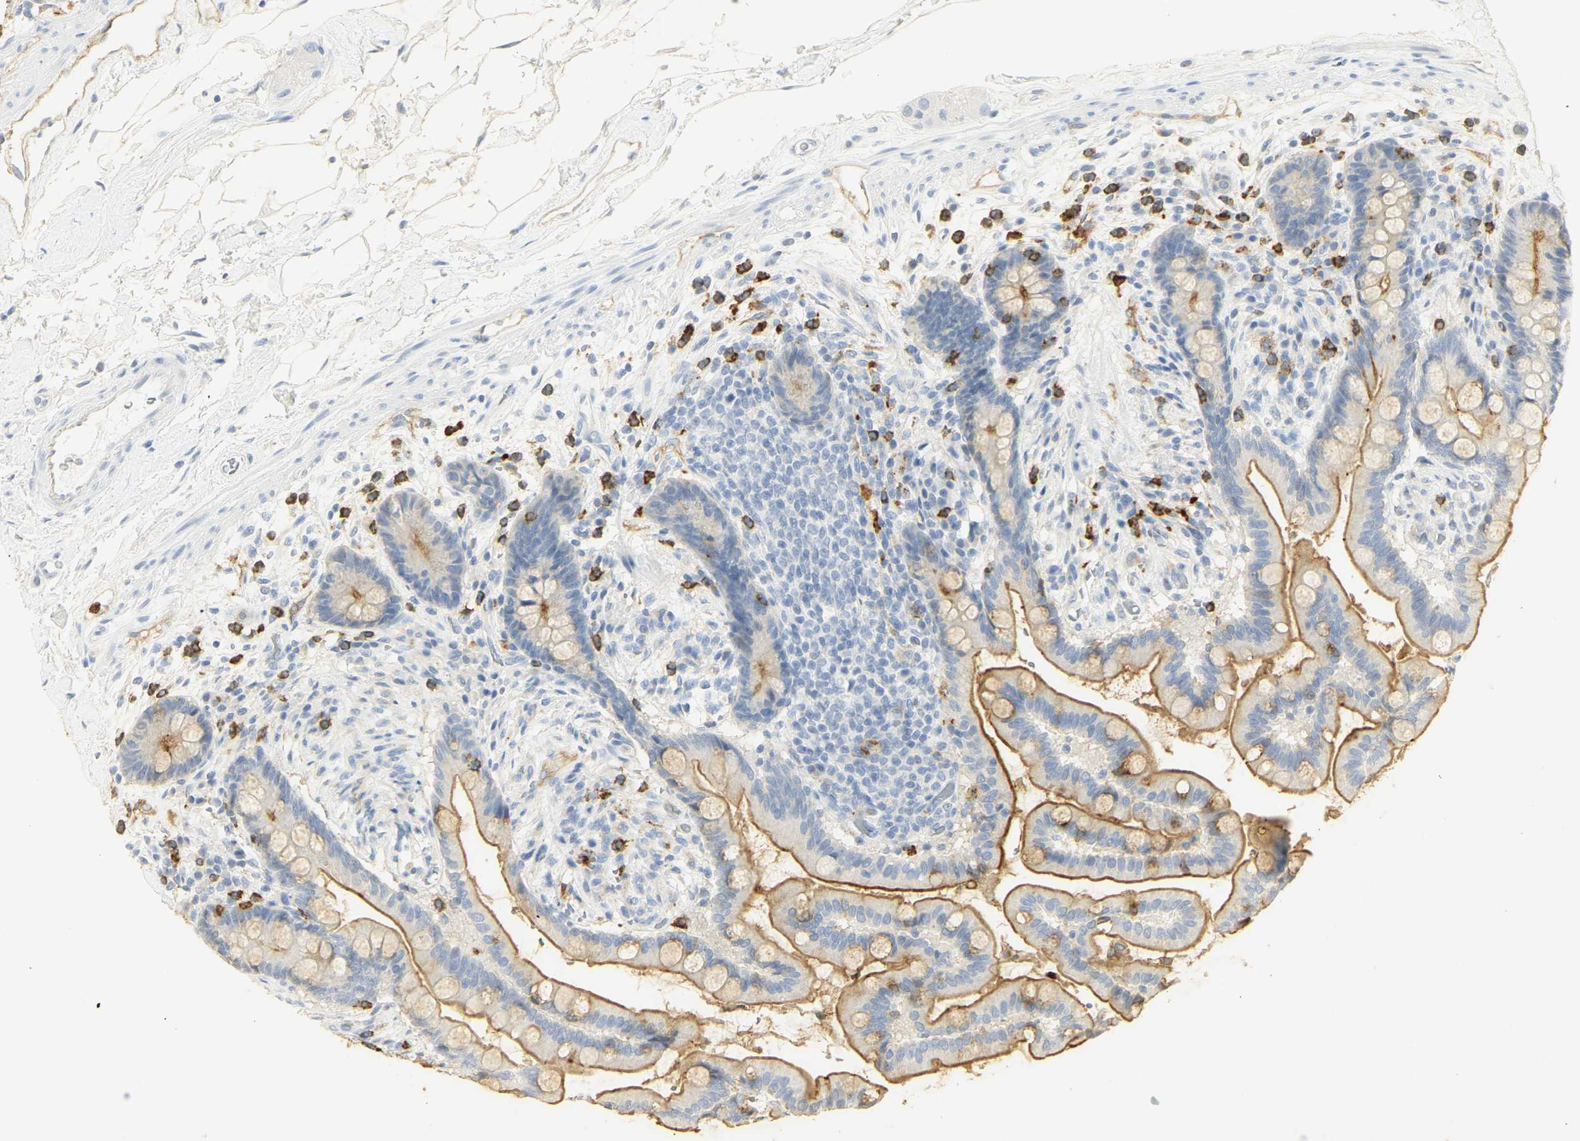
{"staining": {"intensity": "moderate", "quantity": "<25%", "location": "cytoplasmic/membranous"}, "tissue": "colon", "cell_type": "Endothelial cells", "image_type": "normal", "snomed": [{"axis": "morphology", "description": "Normal tissue, NOS"}, {"axis": "topography", "description": "Colon"}], "caption": "Benign colon exhibits moderate cytoplasmic/membranous expression in about <25% of endothelial cells, visualized by immunohistochemistry.", "gene": "CEACAM5", "patient": {"sex": "male", "age": 73}}